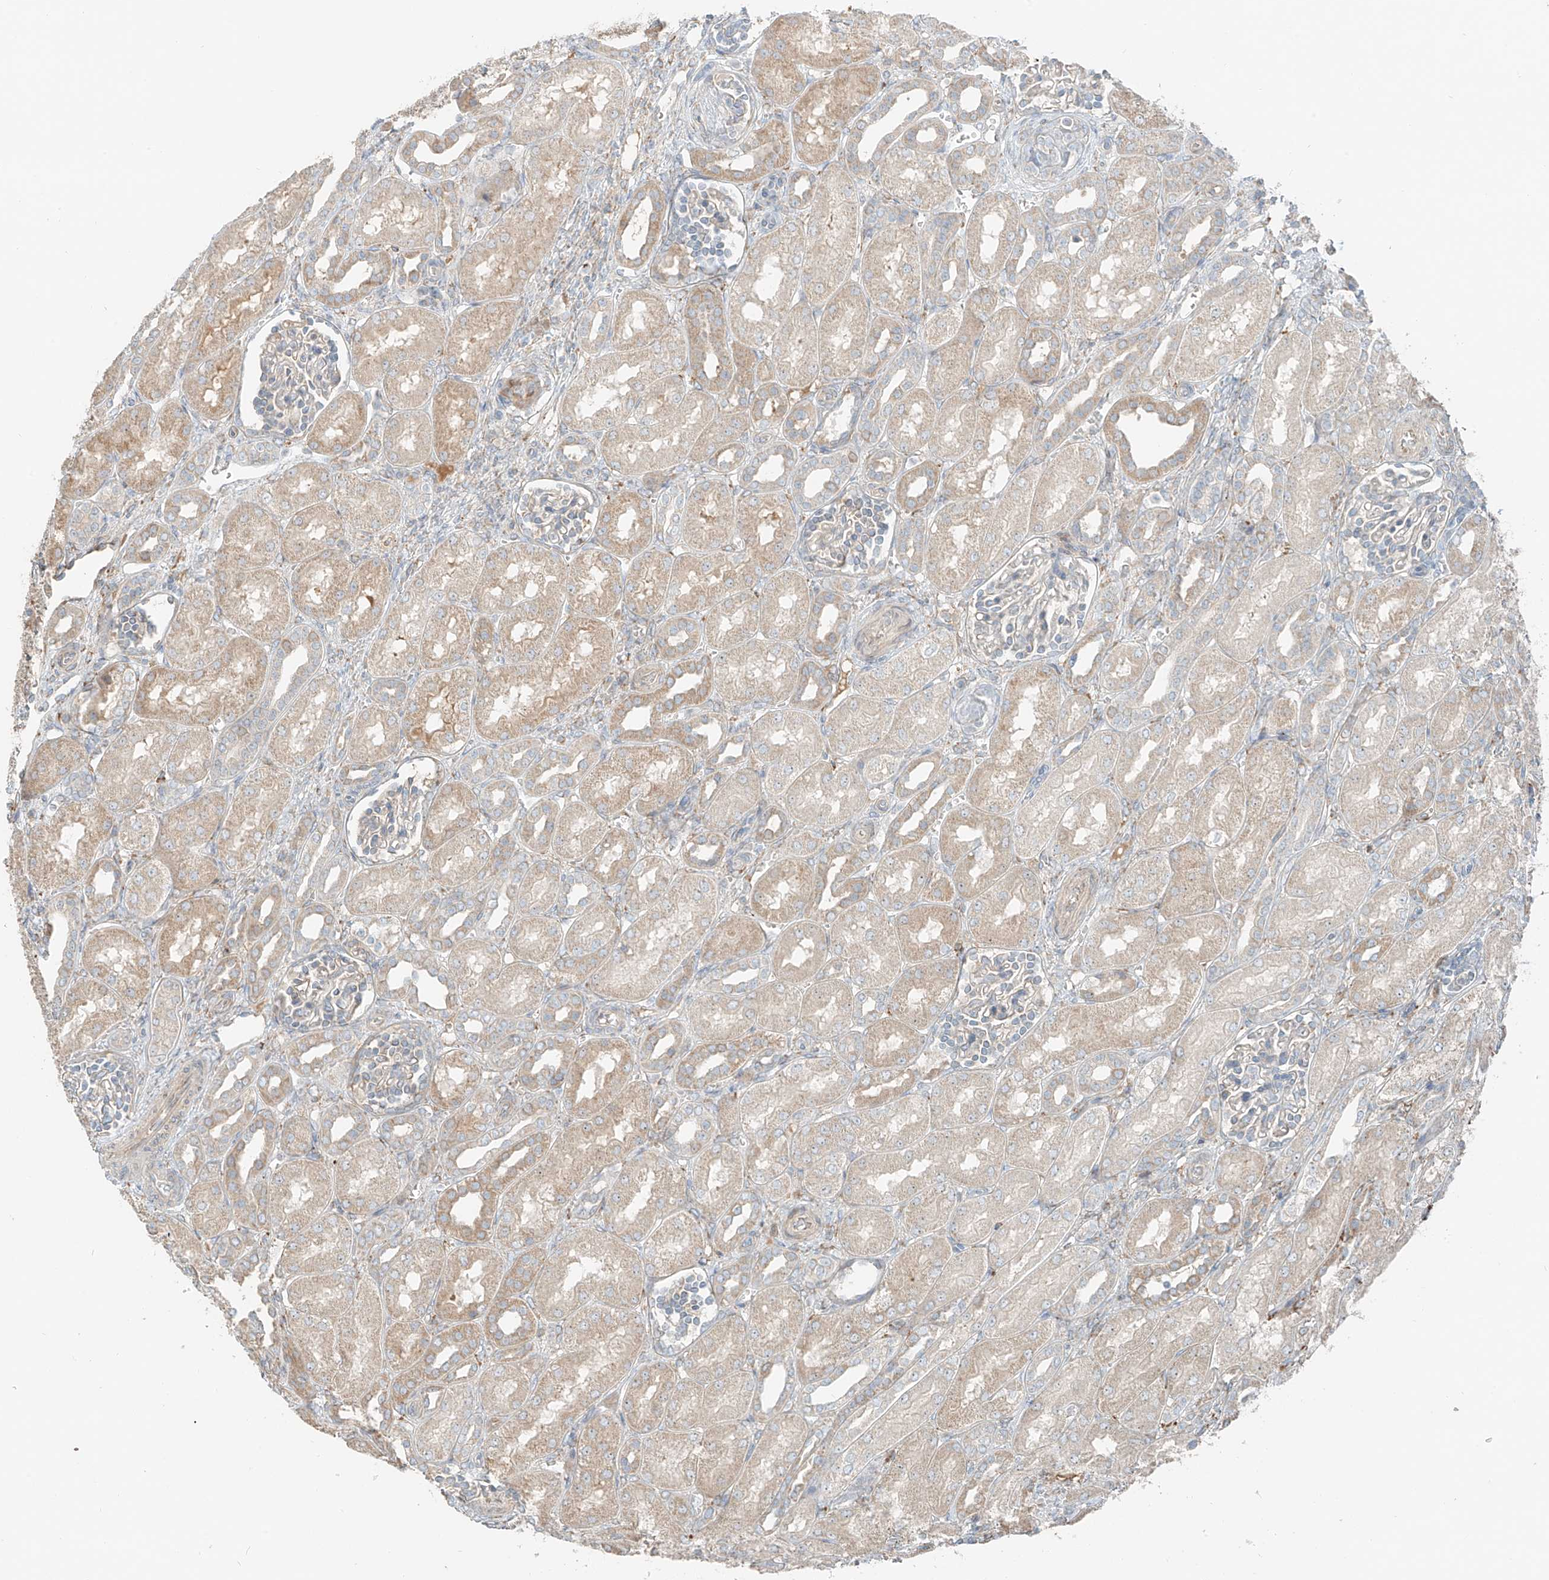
{"staining": {"intensity": "weak", "quantity": "<25%", "location": "cytoplasmic/membranous"}, "tissue": "kidney", "cell_type": "Cells in glomeruli", "image_type": "normal", "snomed": [{"axis": "morphology", "description": "Normal tissue, NOS"}, {"axis": "morphology", "description": "Neoplasm, malignant, NOS"}, {"axis": "topography", "description": "Kidney"}], "caption": "The immunohistochemistry micrograph has no significant expression in cells in glomeruli of kidney. Nuclei are stained in blue.", "gene": "FSTL1", "patient": {"sex": "female", "age": 1}}